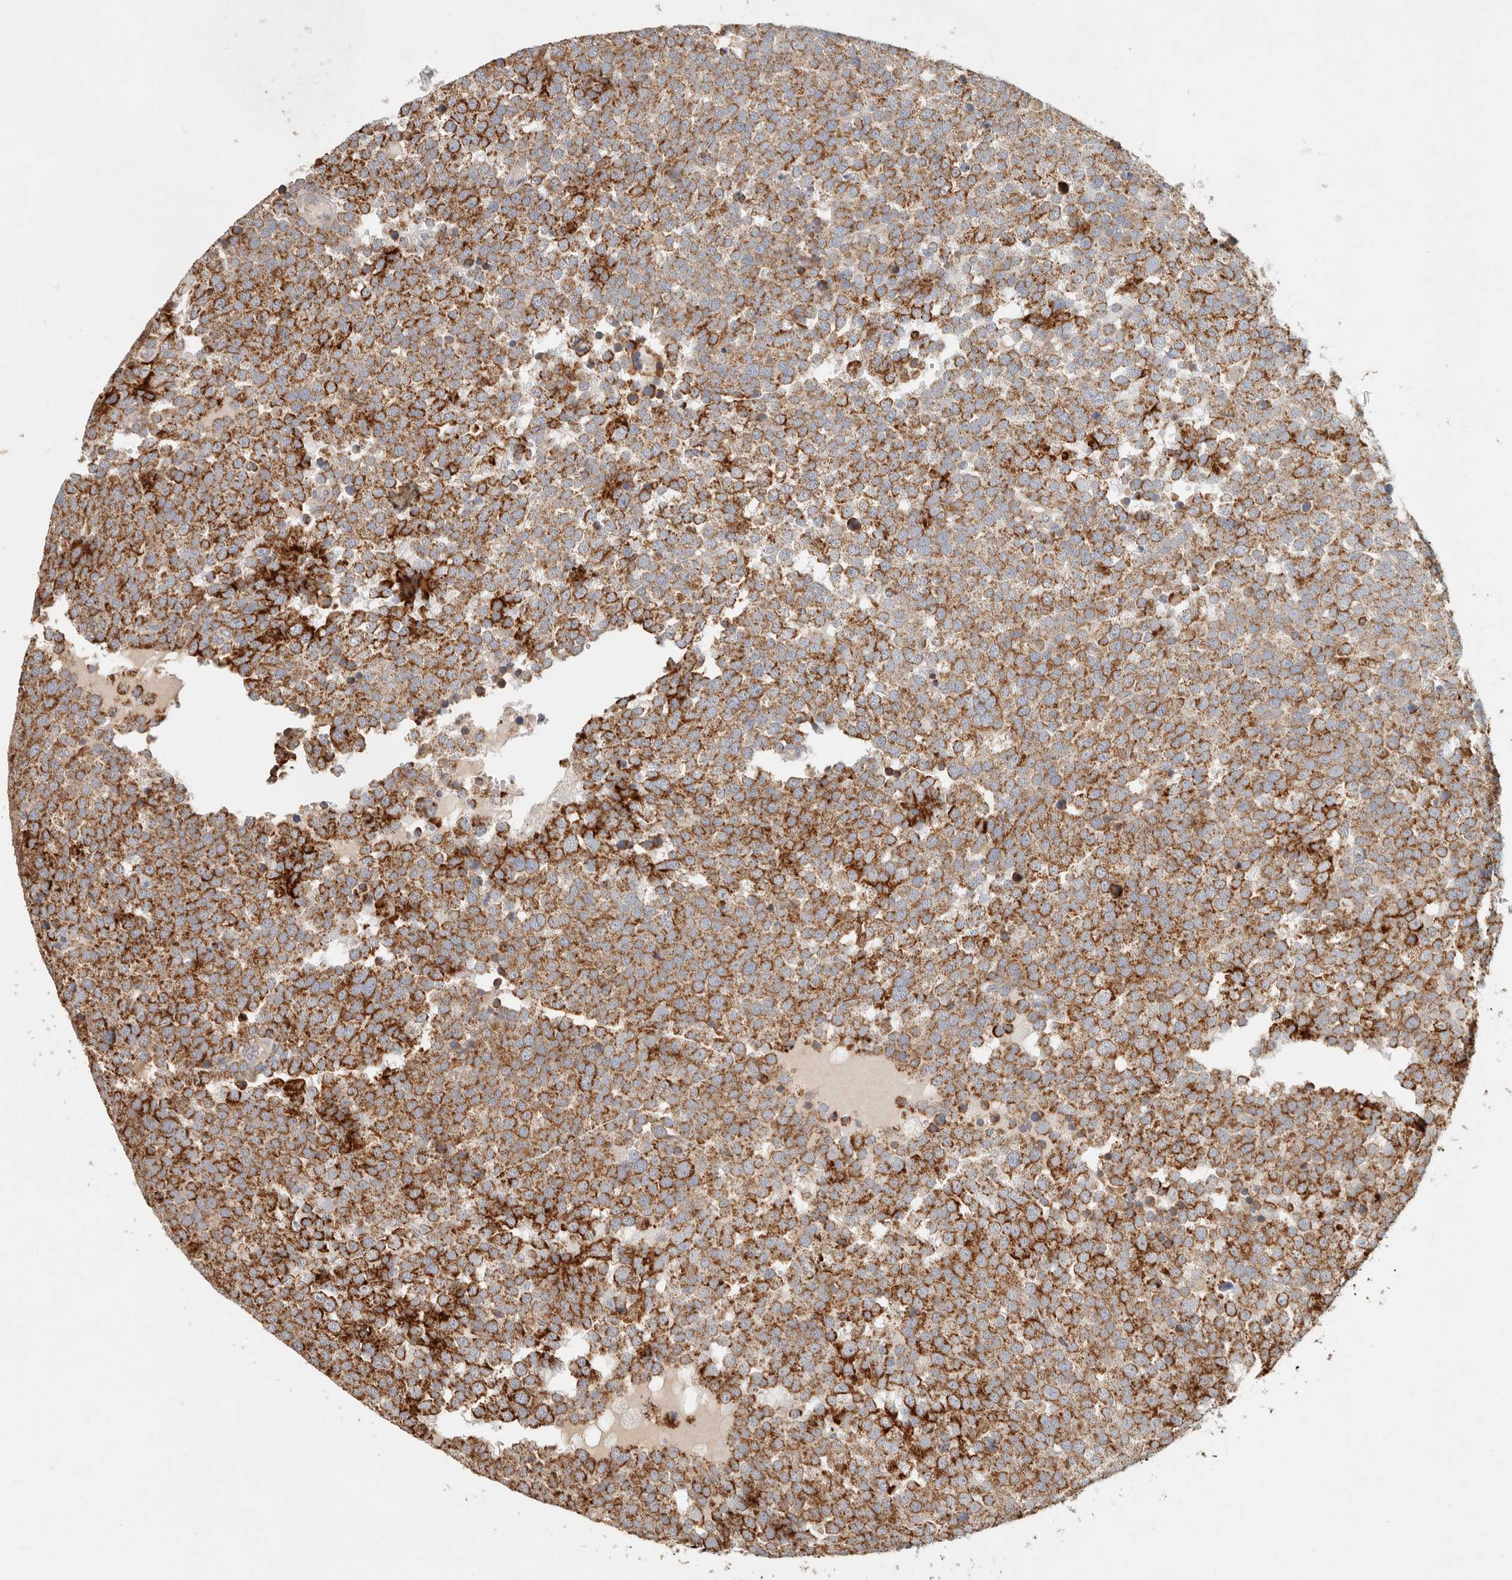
{"staining": {"intensity": "strong", "quantity": ">75%", "location": "cytoplasmic/membranous"}, "tissue": "testis cancer", "cell_type": "Tumor cells", "image_type": "cancer", "snomed": [{"axis": "morphology", "description": "Seminoma, NOS"}, {"axis": "topography", "description": "Testis"}], "caption": "About >75% of tumor cells in testis seminoma demonstrate strong cytoplasmic/membranous protein expression as visualized by brown immunohistochemical staining.", "gene": "ARHGEF10L", "patient": {"sex": "male", "age": 71}}